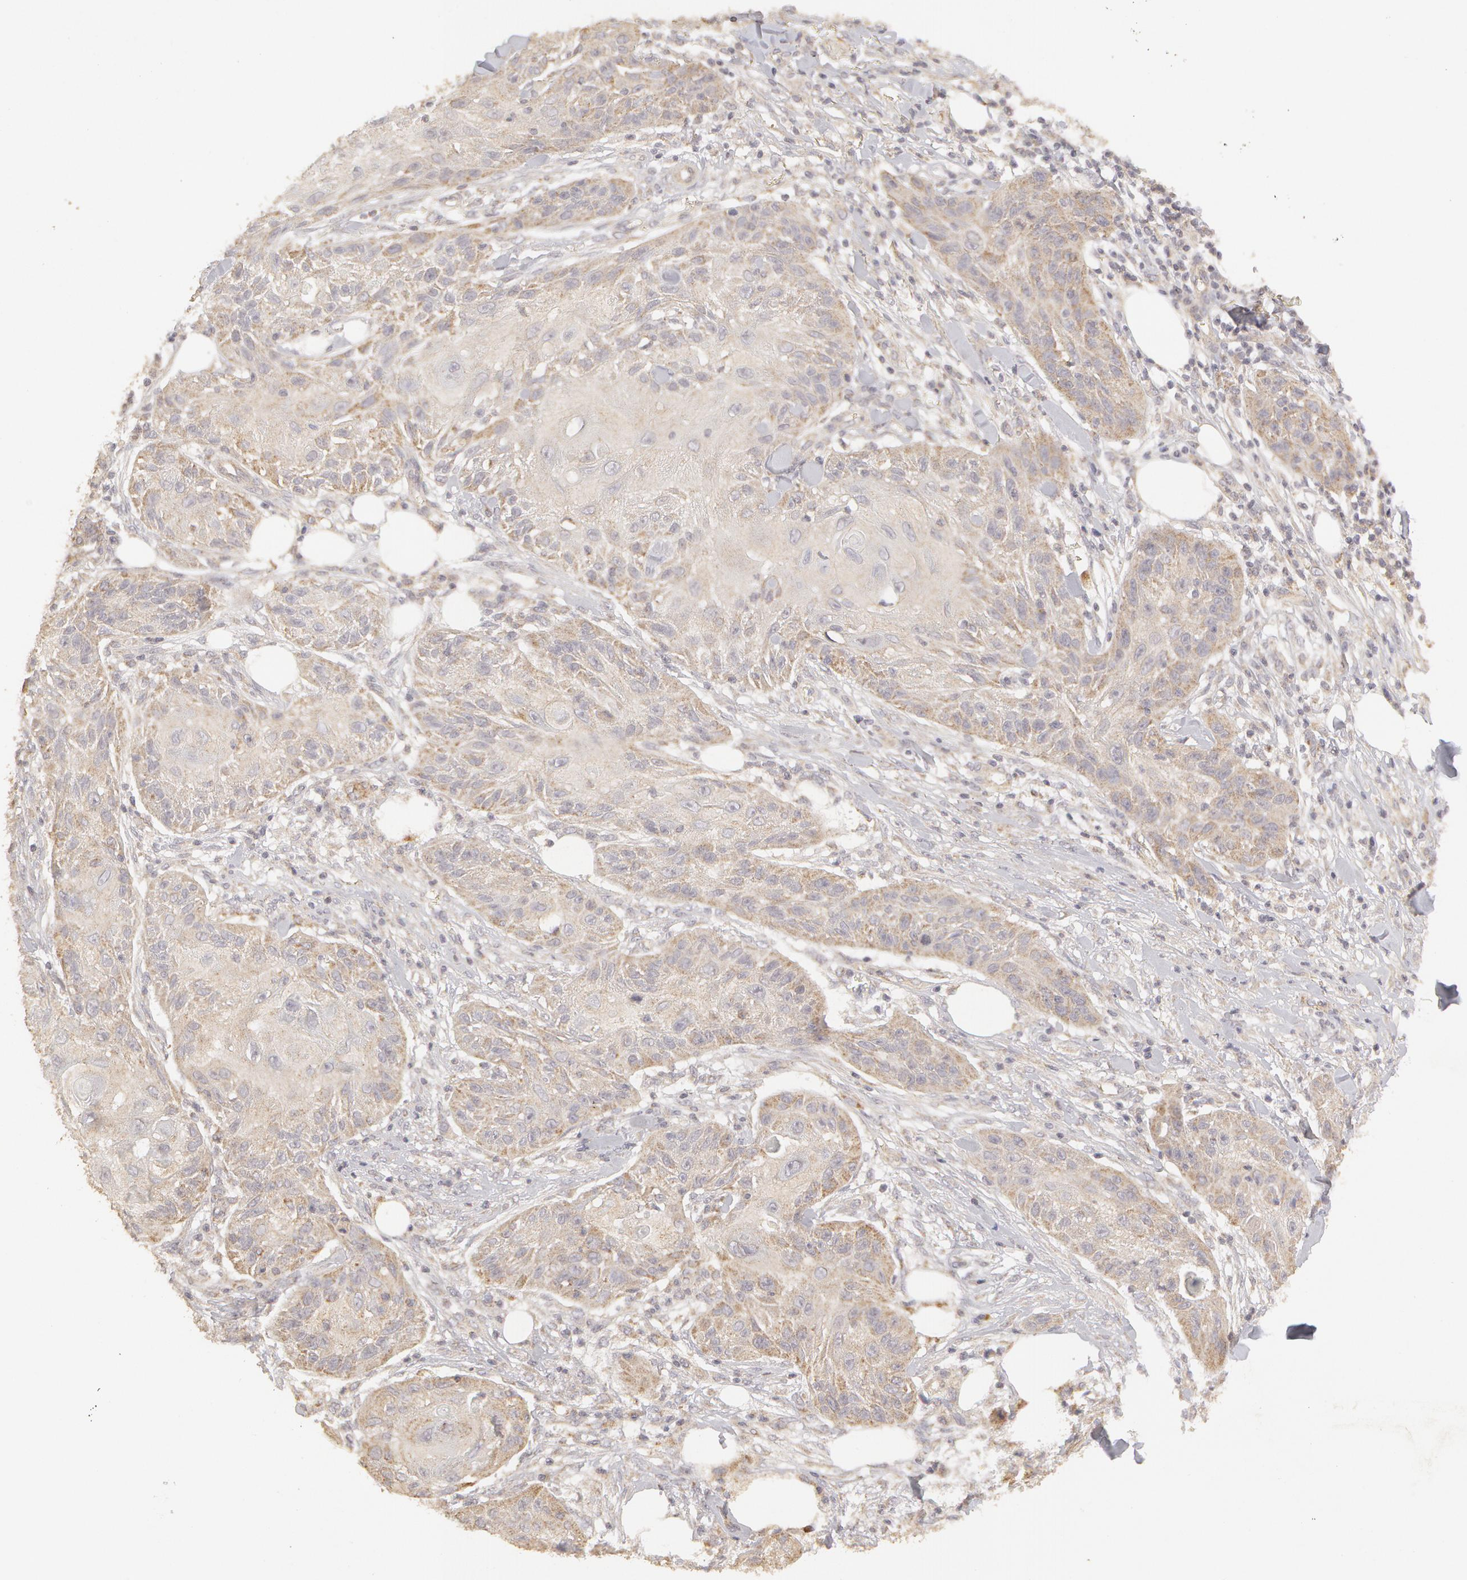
{"staining": {"intensity": "weak", "quantity": "<25%", "location": "cytoplasmic/membranous"}, "tissue": "skin cancer", "cell_type": "Tumor cells", "image_type": "cancer", "snomed": [{"axis": "morphology", "description": "Squamous cell carcinoma, NOS"}, {"axis": "topography", "description": "Skin"}], "caption": "The IHC histopathology image has no significant staining in tumor cells of skin squamous cell carcinoma tissue. (IHC, brightfield microscopy, high magnification).", "gene": "ADPRH", "patient": {"sex": "female", "age": 88}}